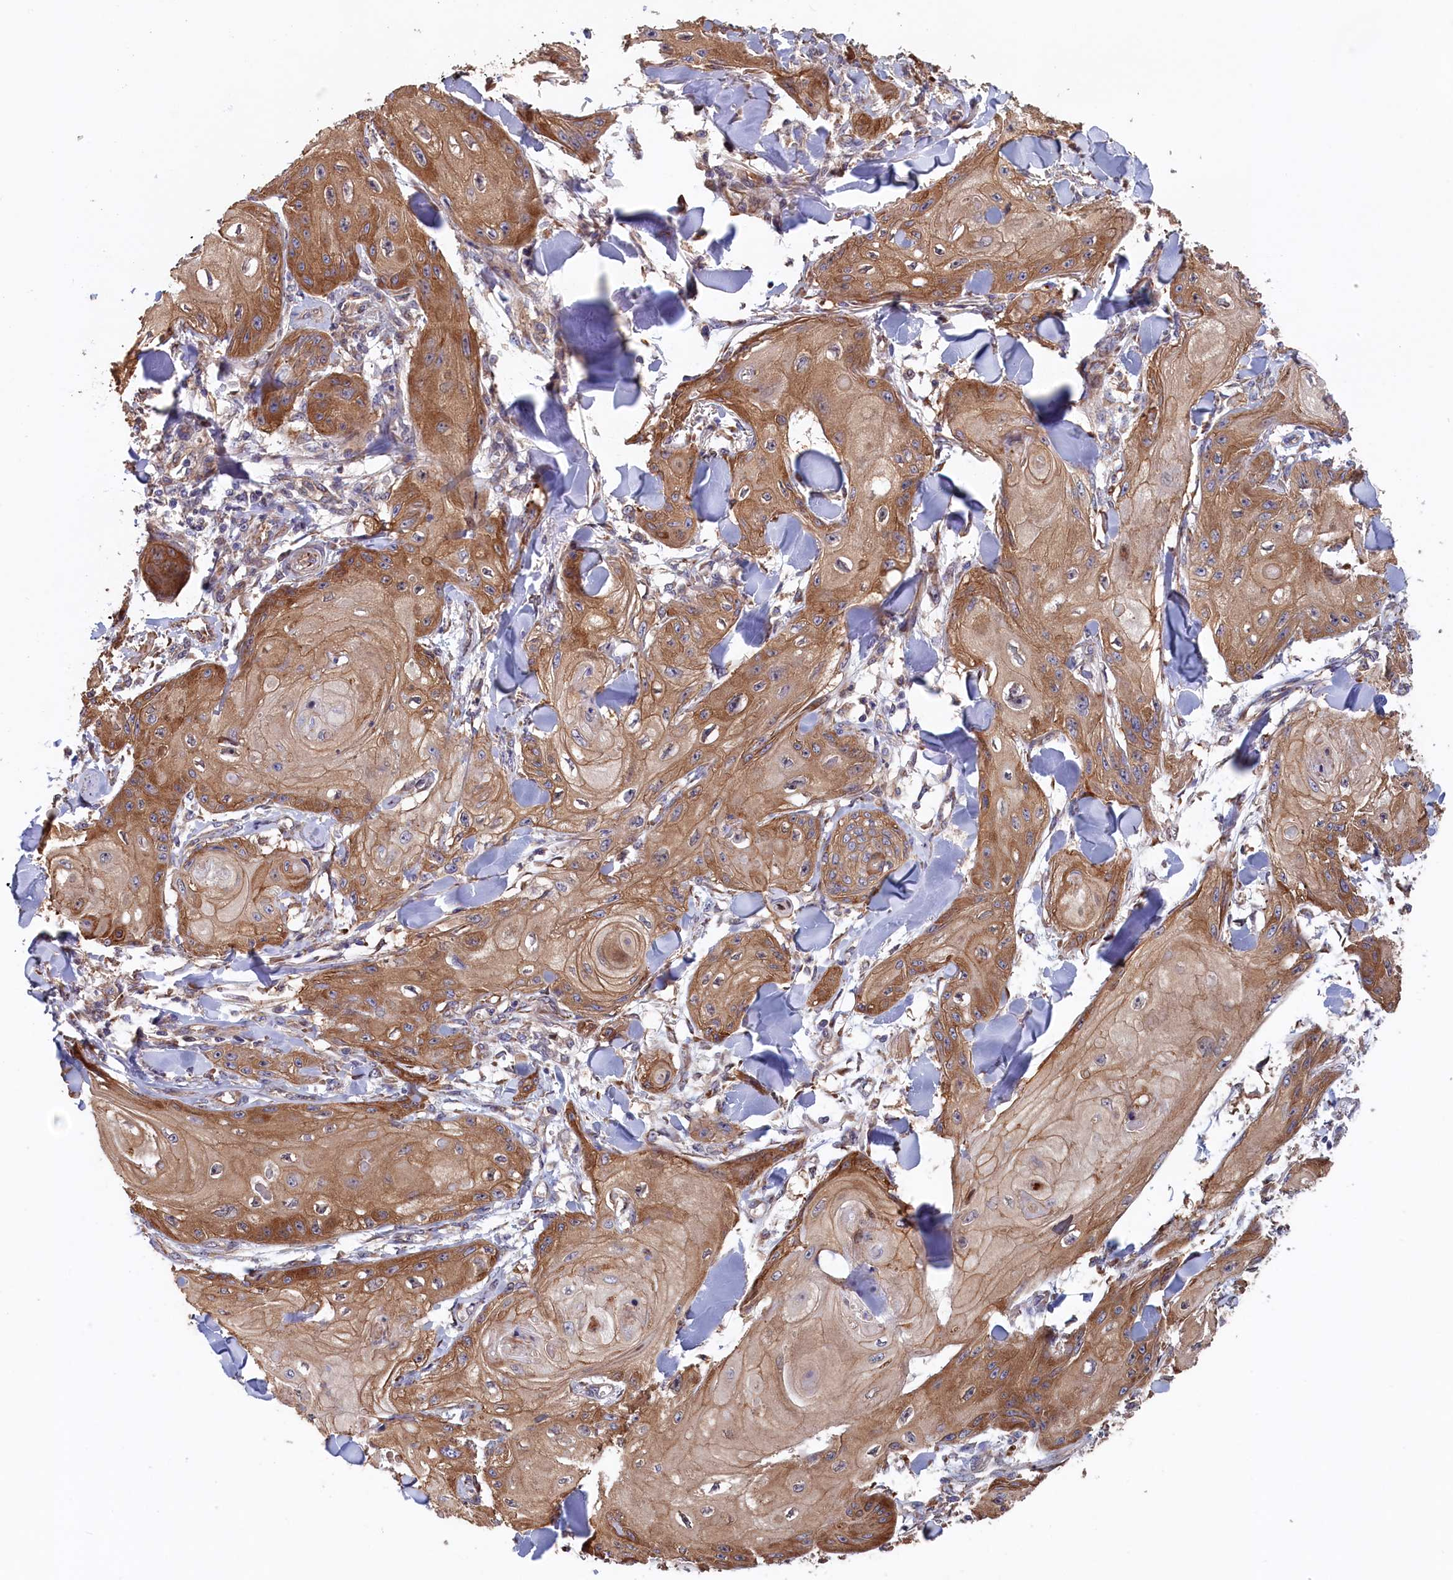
{"staining": {"intensity": "moderate", "quantity": ">75%", "location": "cytoplasmic/membranous"}, "tissue": "skin cancer", "cell_type": "Tumor cells", "image_type": "cancer", "snomed": [{"axis": "morphology", "description": "Squamous cell carcinoma, NOS"}, {"axis": "topography", "description": "Skin"}], "caption": "Human skin cancer stained with a protein marker shows moderate staining in tumor cells.", "gene": "GREB1L", "patient": {"sex": "male", "age": 74}}